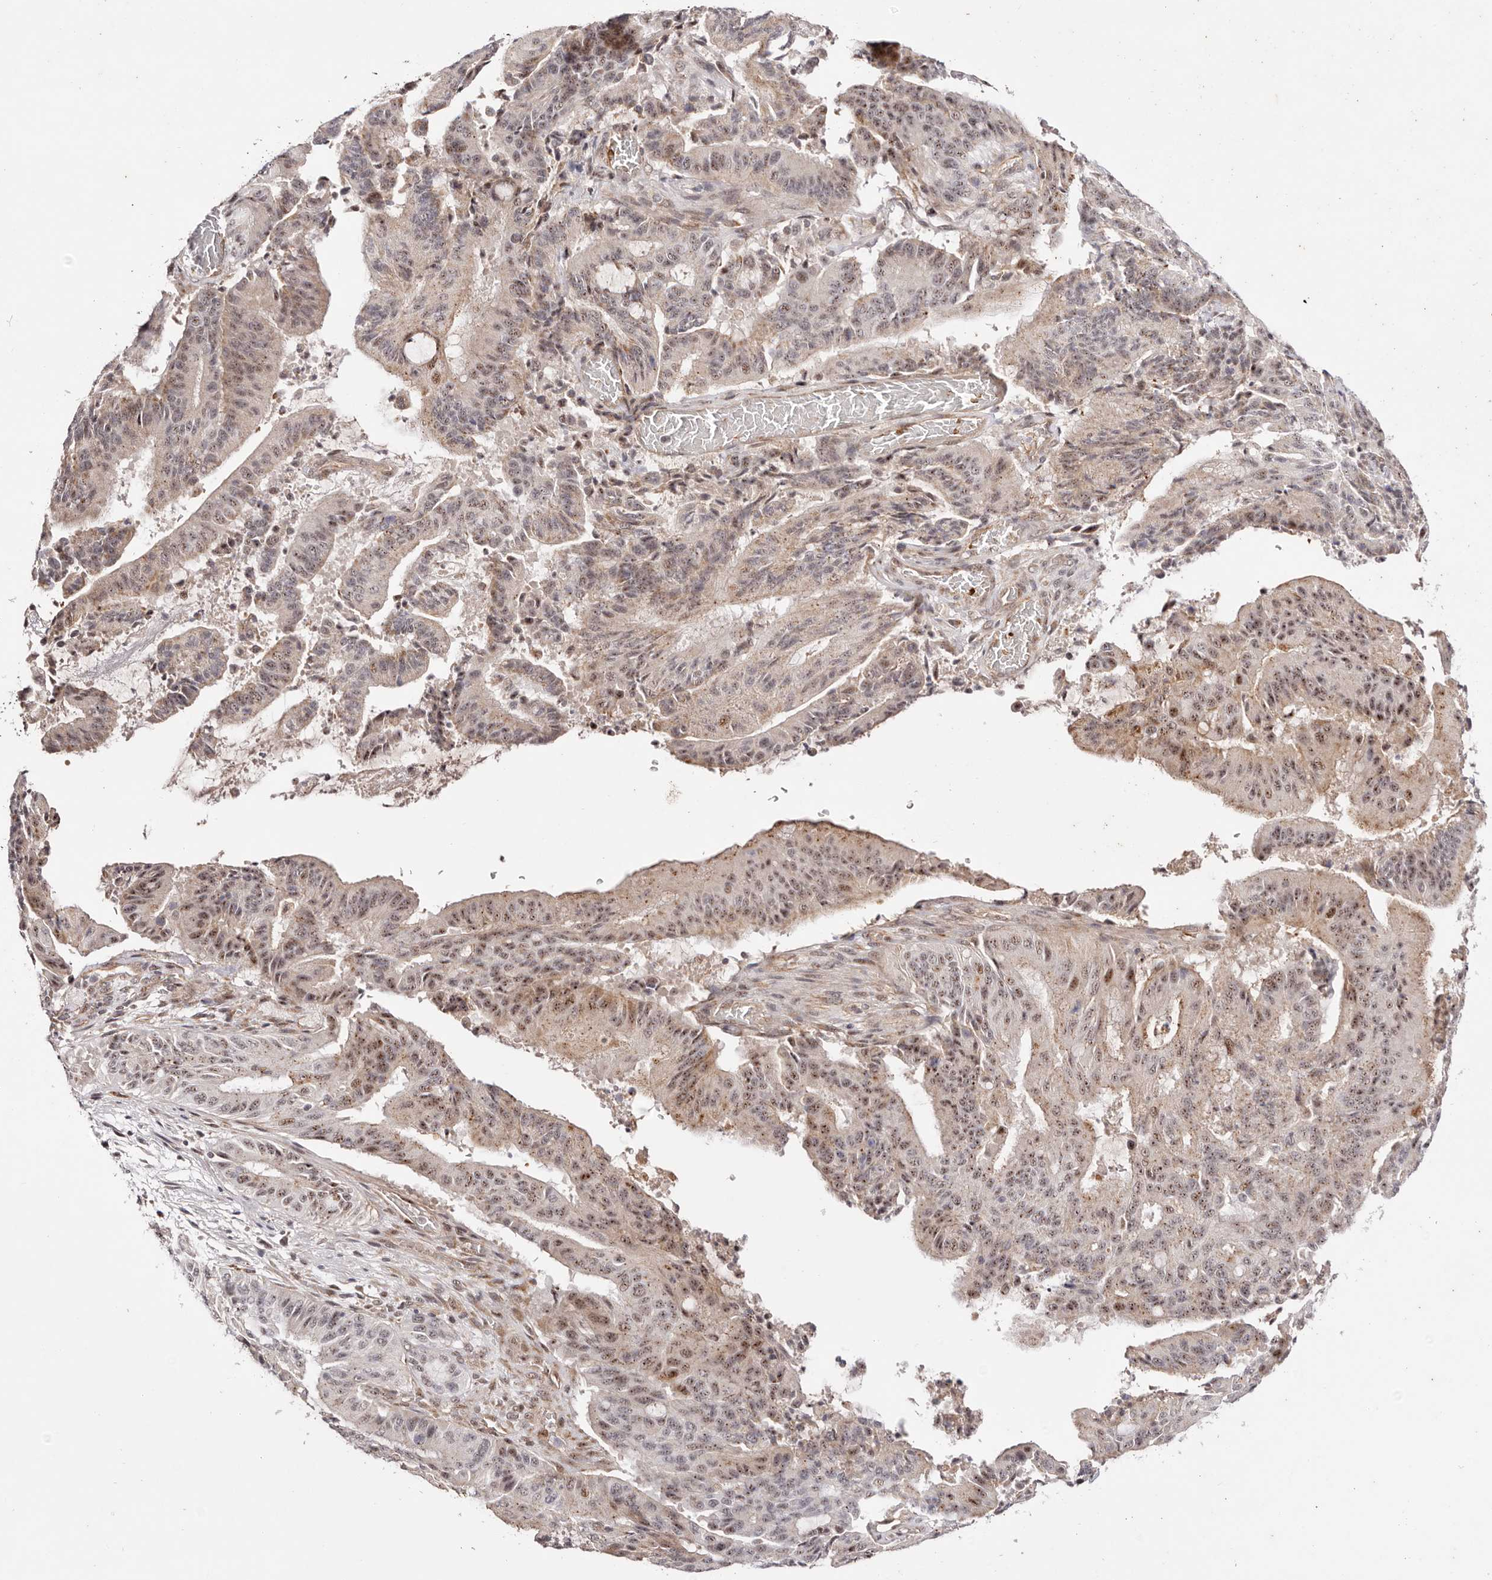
{"staining": {"intensity": "moderate", "quantity": ">75%", "location": "nuclear"}, "tissue": "liver cancer", "cell_type": "Tumor cells", "image_type": "cancer", "snomed": [{"axis": "morphology", "description": "Normal tissue, NOS"}, {"axis": "morphology", "description": "Cholangiocarcinoma"}, {"axis": "topography", "description": "Liver"}, {"axis": "topography", "description": "Peripheral nerve tissue"}], "caption": "The micrograph shows staining of cholangiocarcinoma (liver), revealing moderate nuclear protein positivity (brown color) within tumor cells.", "gene": "WRN", "patient": {"sex": "female", "age": 73}}